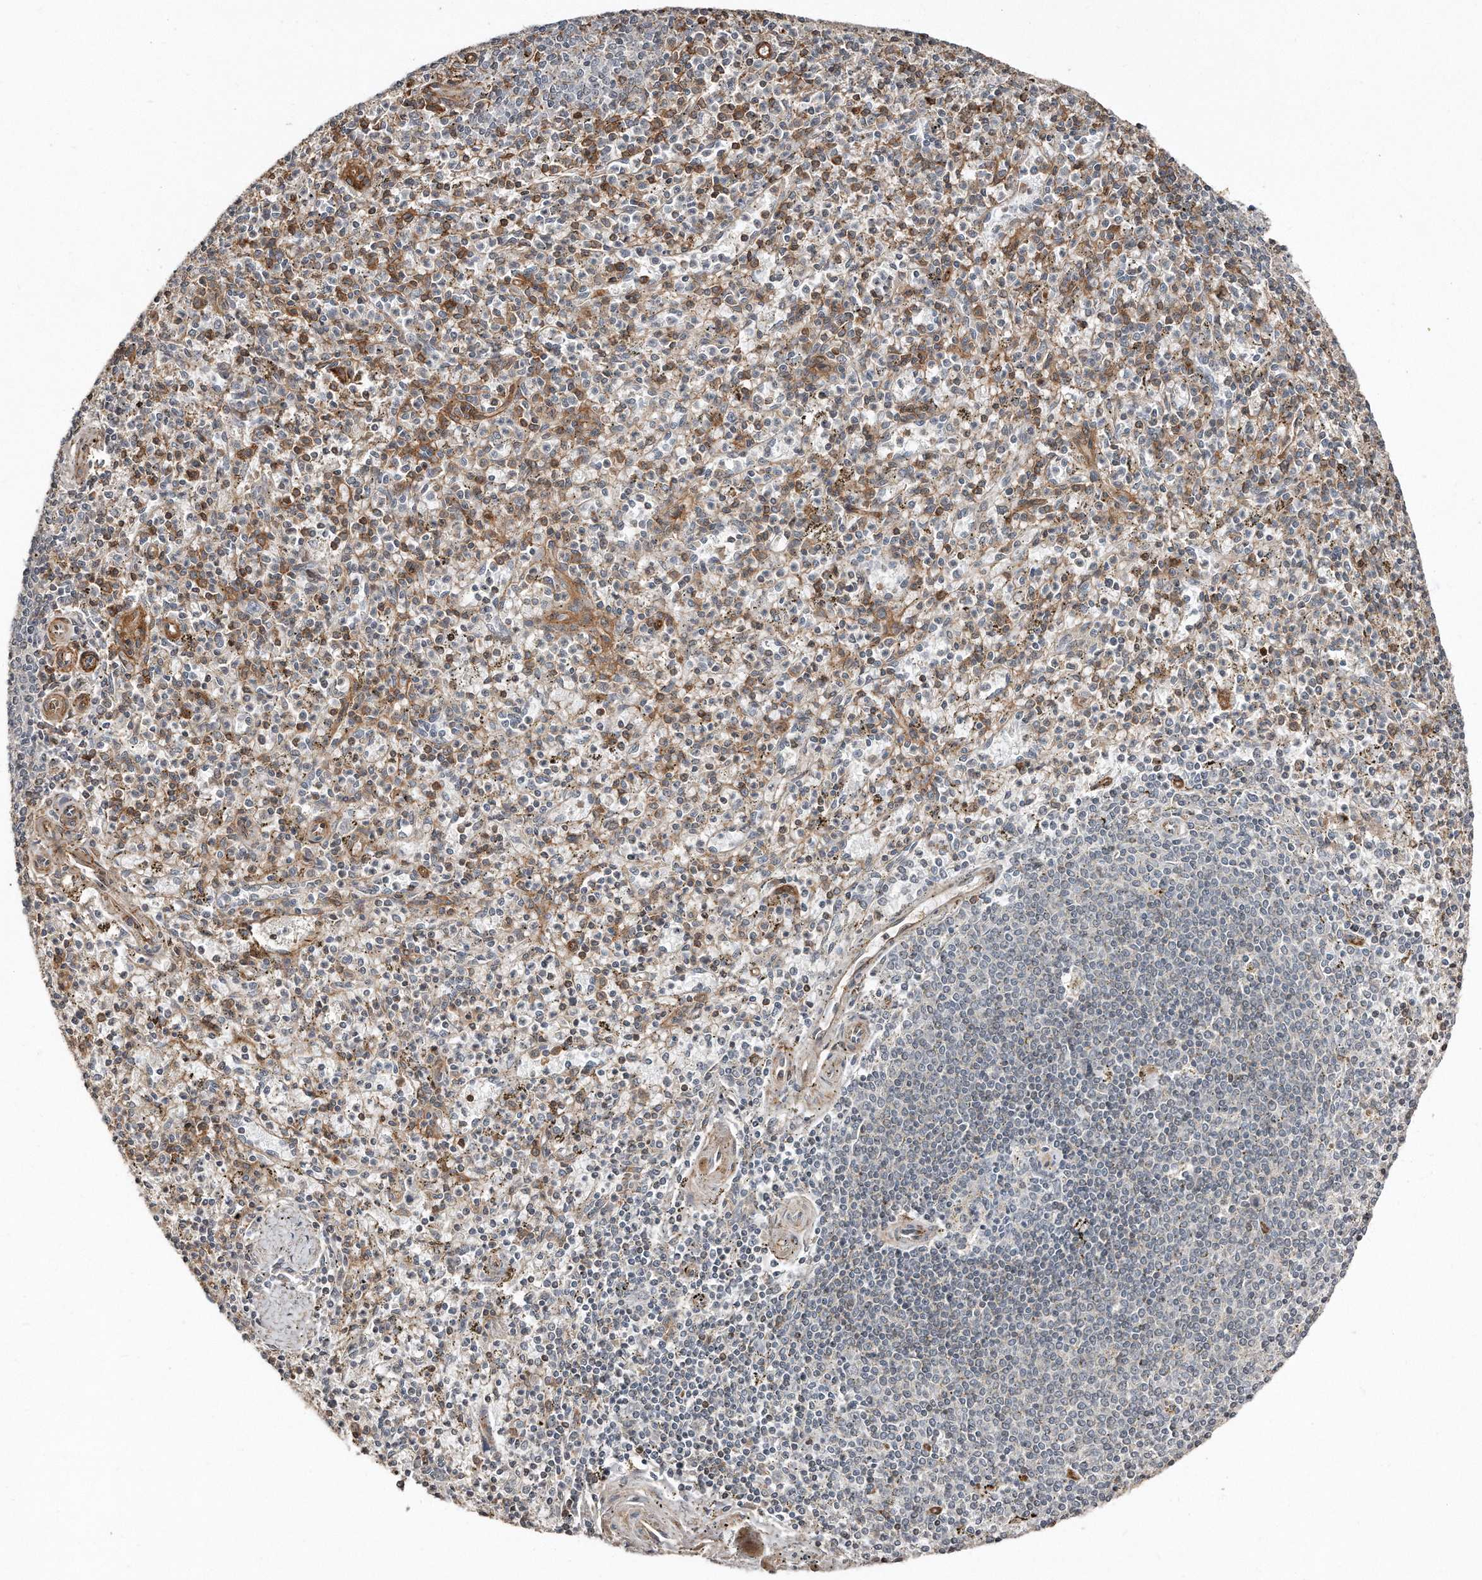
{"staining": {"intensity": "moderate", "quantity": "<25%", "location": "cytoplasmic/membranous"}, "tissue": "spleen", "cell_type": "Cells in red pulp", "image_type": "normal", "snomed": [{"axis": "morphology", "description": "Normal tissue, NOS"}, {"axis": "topography", "description": "Spleen"}], "caption": "The image exhibits staining of benign spleen, revealing moderate cytoplasmic/membranous protein expression (brown color) within cells in red pulp.", "gene": "SNAP47", "patient": {"sex": "male", "age": 72}}